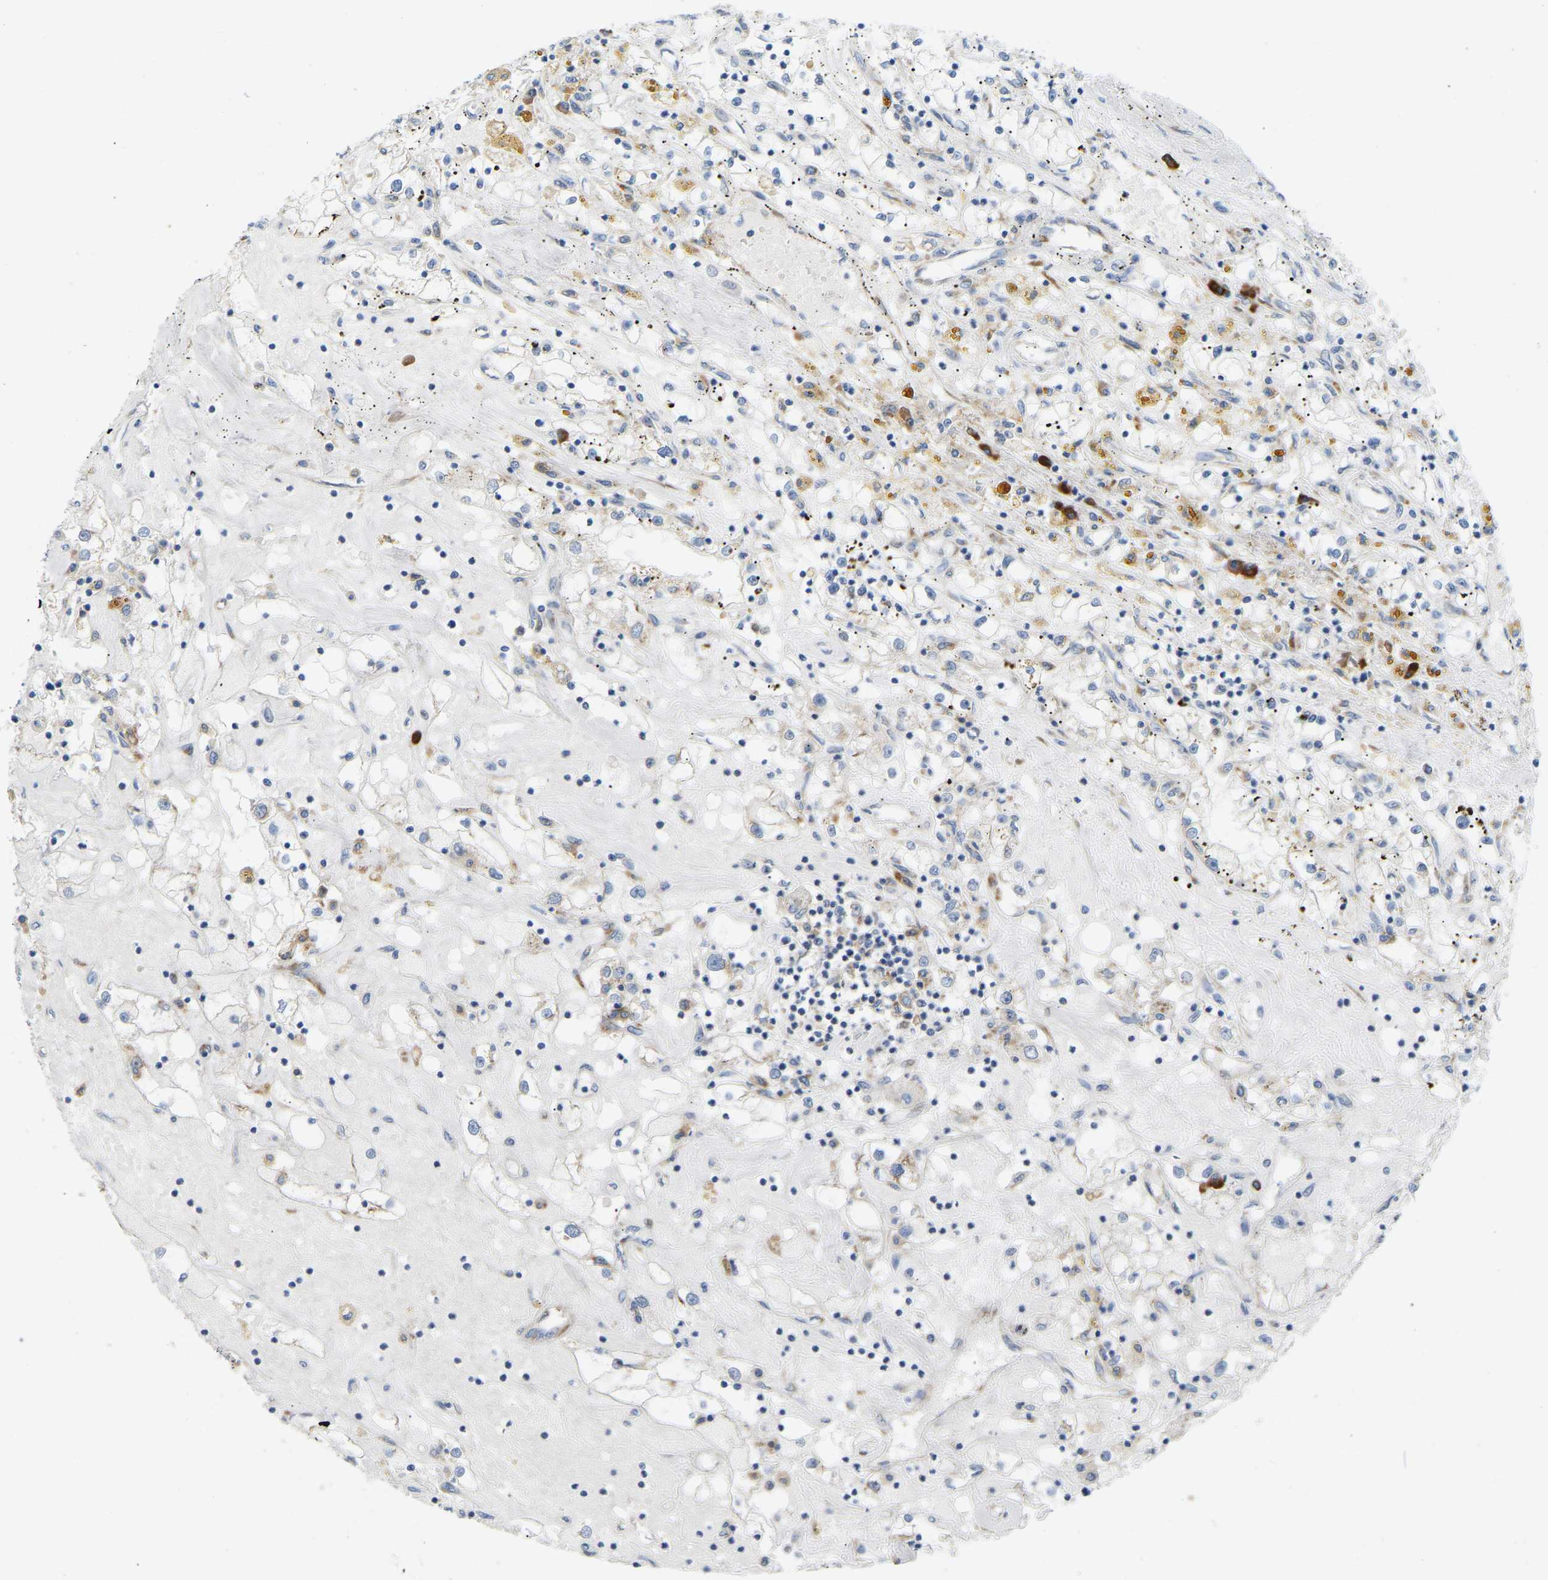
{"staining": {"intensity": "strong", "quantity": "25%-75%", "location": "cytoplasmic/membranous"}, "tissue": "renal cancer", "cell_type": "Tumor cells", "image_type": "cancer", "snomed": [{"axis": "morphology", "description": "Adenocarcinoma, NOS"}, {"axis": "topography", "description": "Kidney"}], "caption": "Tumor cells show high levels of strong cytoplasmic/membranous staining in approximately 25%-75% of cells in renal adenocarcinoma.", "gene": "SND1", "patient": {"sex": "male", "age": 56}}